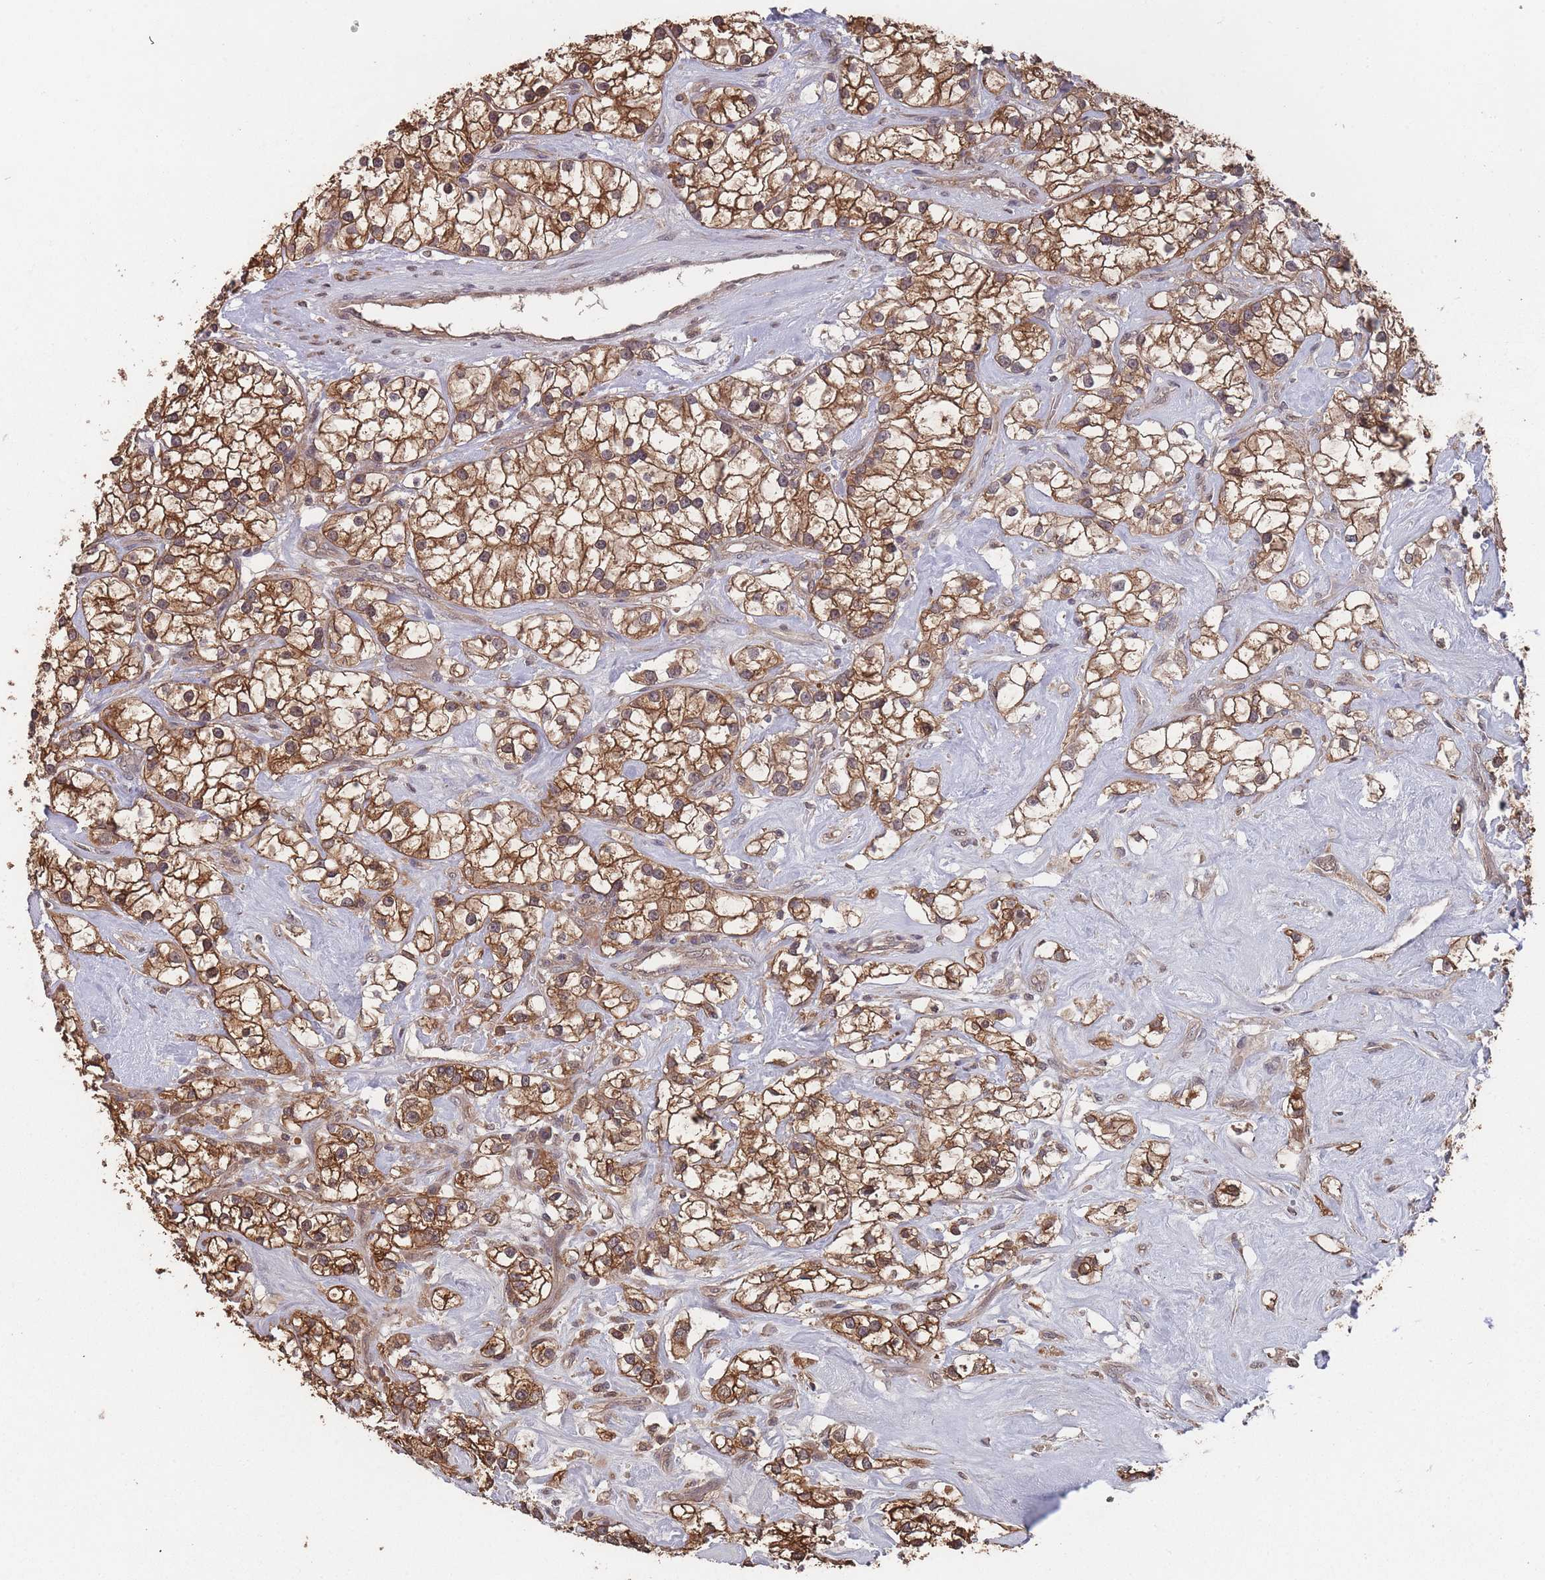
{"staining": {"intensity": "strong", "quantity": ">75%", "location": "cytoplasmic/membranous"}, "tissue": "renal cancer", "cell_type": "Tumor cells", "image_type": "cancer", "snomed": [{"axis": "morphology", "description": "Adenocarcinoma, NOS"}, {"axis": "topography", "description": "Kidney"}], "caption": "Brown immunohistochemical staining in human renal cancer exhibits strong cytoplasmic/membranous staining in about >75% of tumor cells.", "gene": "SF3B1", "patient": {"sex": "male", "age": 77}}